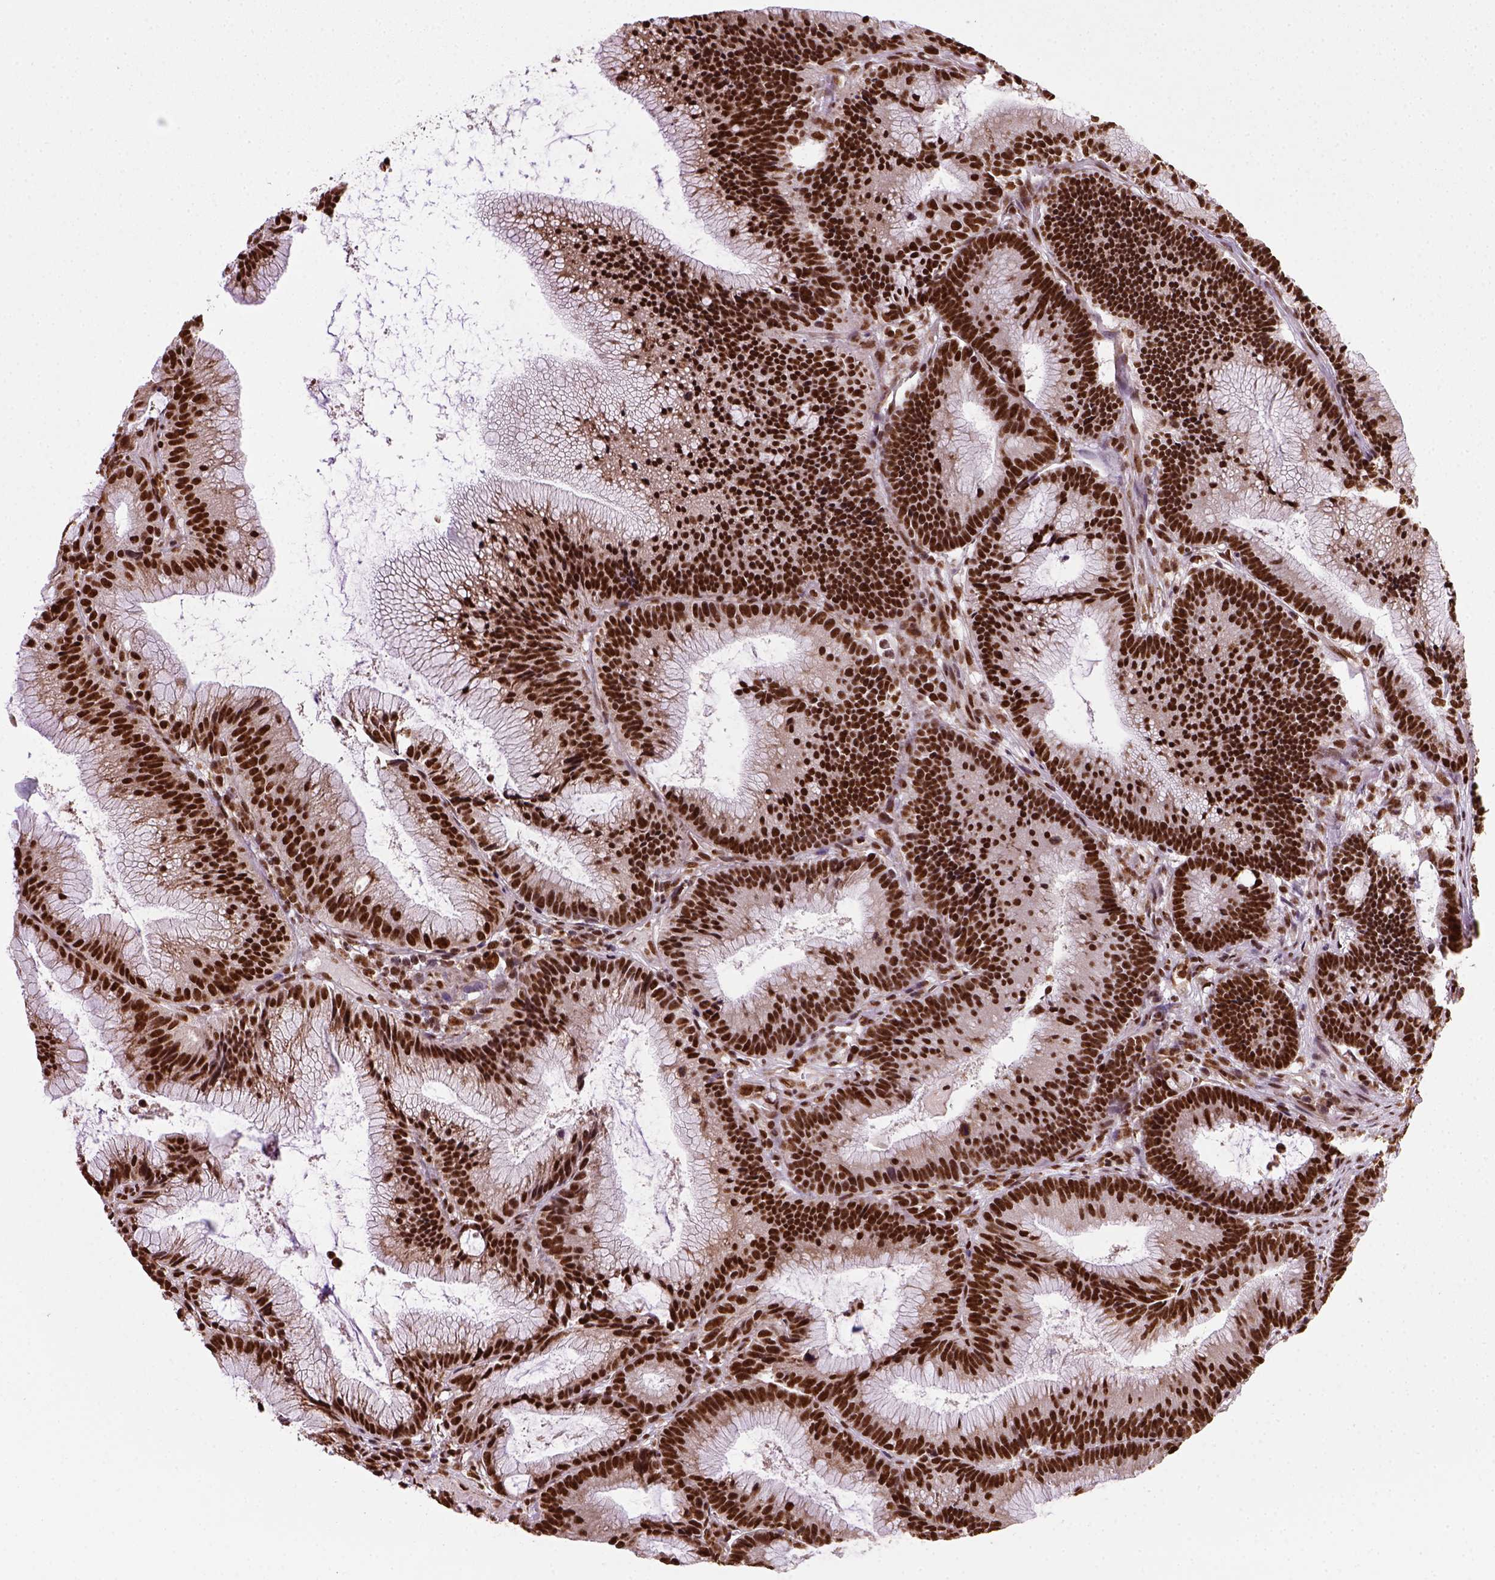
{"staining": {"intensity": "strong", "quantity": ">75%", "location": "nuclear"}, "tissue": "colorectal cancer", "cell_type": "Tumor cells", "image_type": "cancer", "snomed": [{"axis": "morphology", "description": "Adenocarcinoma, NOS"}, {"axis": "topography", "description": "Colon"}], "caption": "Colorectal adenocarcinoma stained with a brown dye shows strong nuclear positive staining in approximately >75% of tumor cells.", "gene": "CCAR1", "patient": {"sex": "female", "age": 78}}